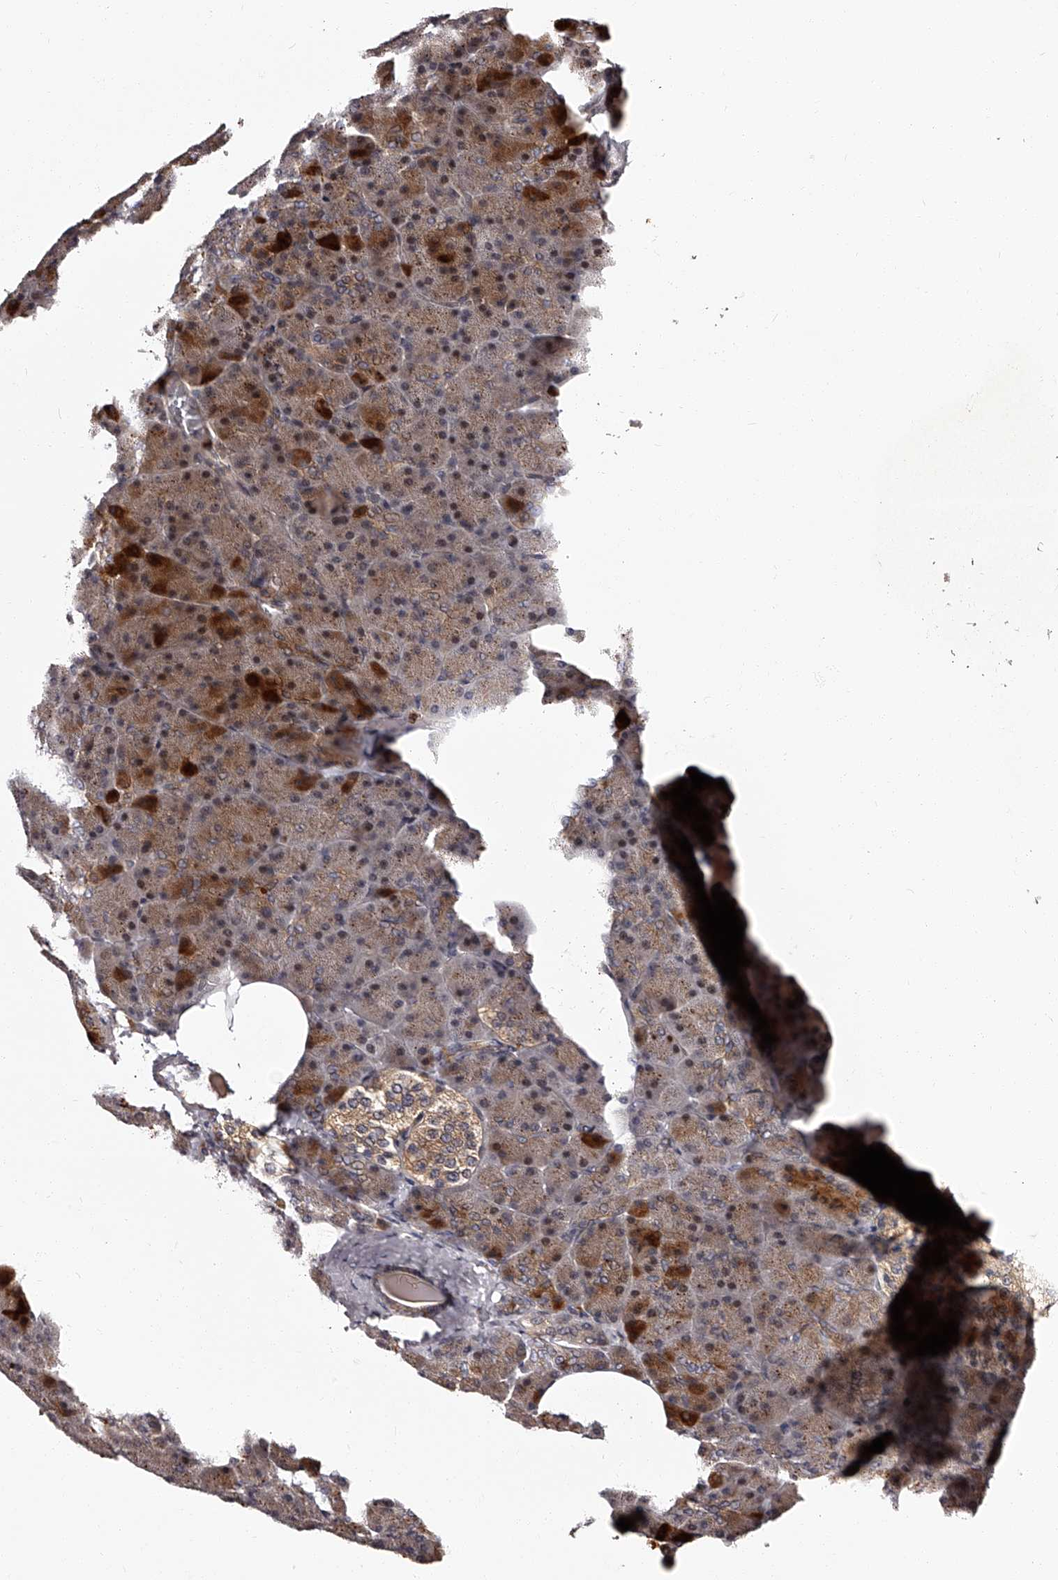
{"staining": {"intensity": "moderate", "quantity": ">75%", "location": "cytoplasmic/membranous,nuclear"}, "tissue": "pancreas", "cell_type": "Exocrine glandular cells", "image_type": "normal", "snomed": [{"axis": "morphology", "description": "Normal tissue, NOS"}, {"axis": "topography", "description": "Pancreas"}], "caption": "Protein expression by IHC reveals moderate cytoplasmic/membranous,nuclear staining in approximately >75% of exocrine glandular cells in benign pancreas.", "gene": "RSC1A1", "patient": {"sex": "female", "age": 35}}